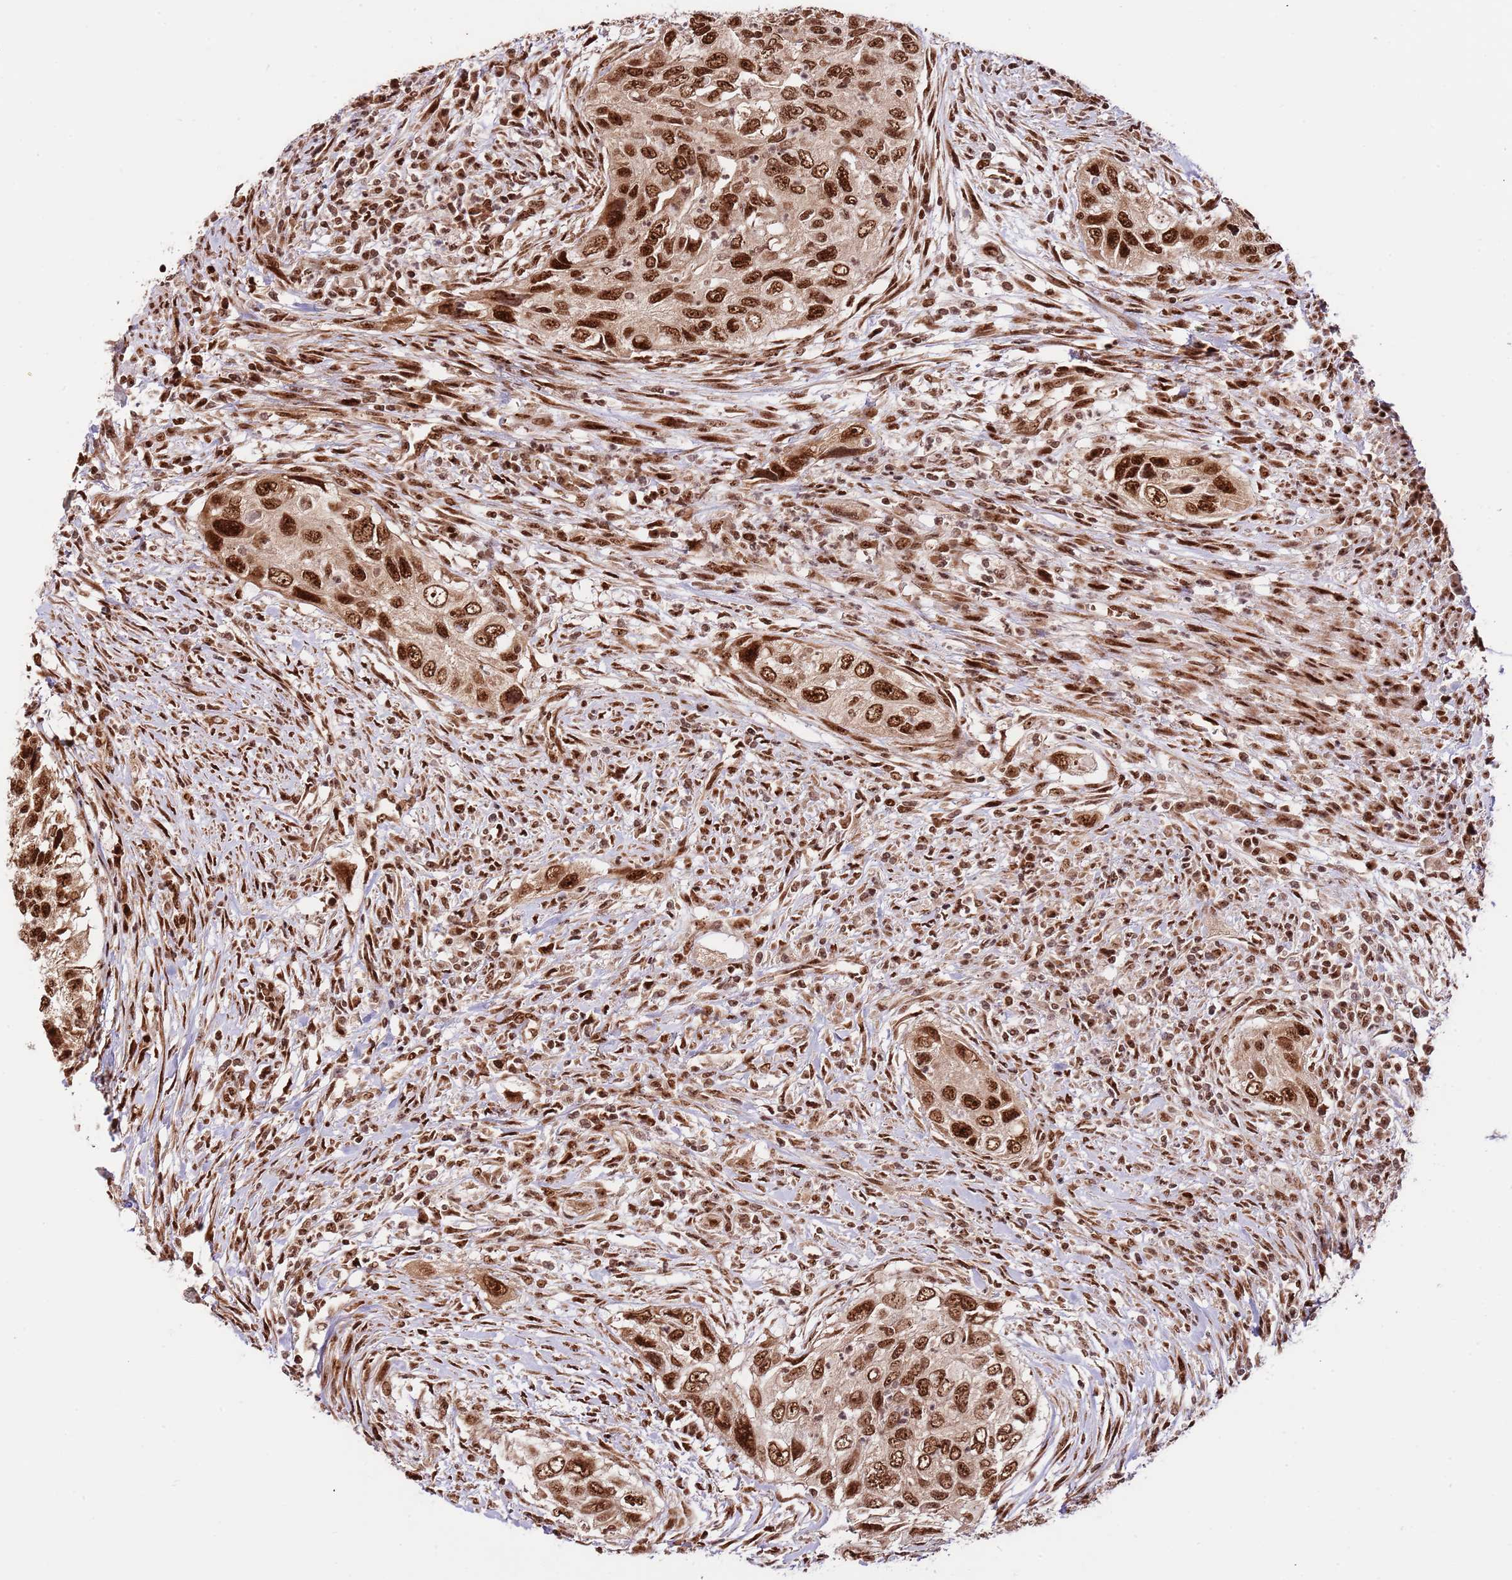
{"staining": {"intensity": "strong", "quantity": ">75%", "location": "nuclear"}, "tissue": "urothelial cancer", "cell_type": "Tumor cells", "image_type": "cancer", "snomed": [{"axis": "morphology", "description": "Urothelial carcinoma, High grade"}, {"axis": "topography", "description": "Urinary bladder"}], "caption": "Immunohistochemical staining of human high-grade urothelial carcinoma displays high levels of strong nuclear protein staining in about >75% of tumor cells. The protein of interest is shown in brown color, while the nuclei are stained blue.", "gene": "RIF1", "patient": {"sex": "female", "age": 60}}